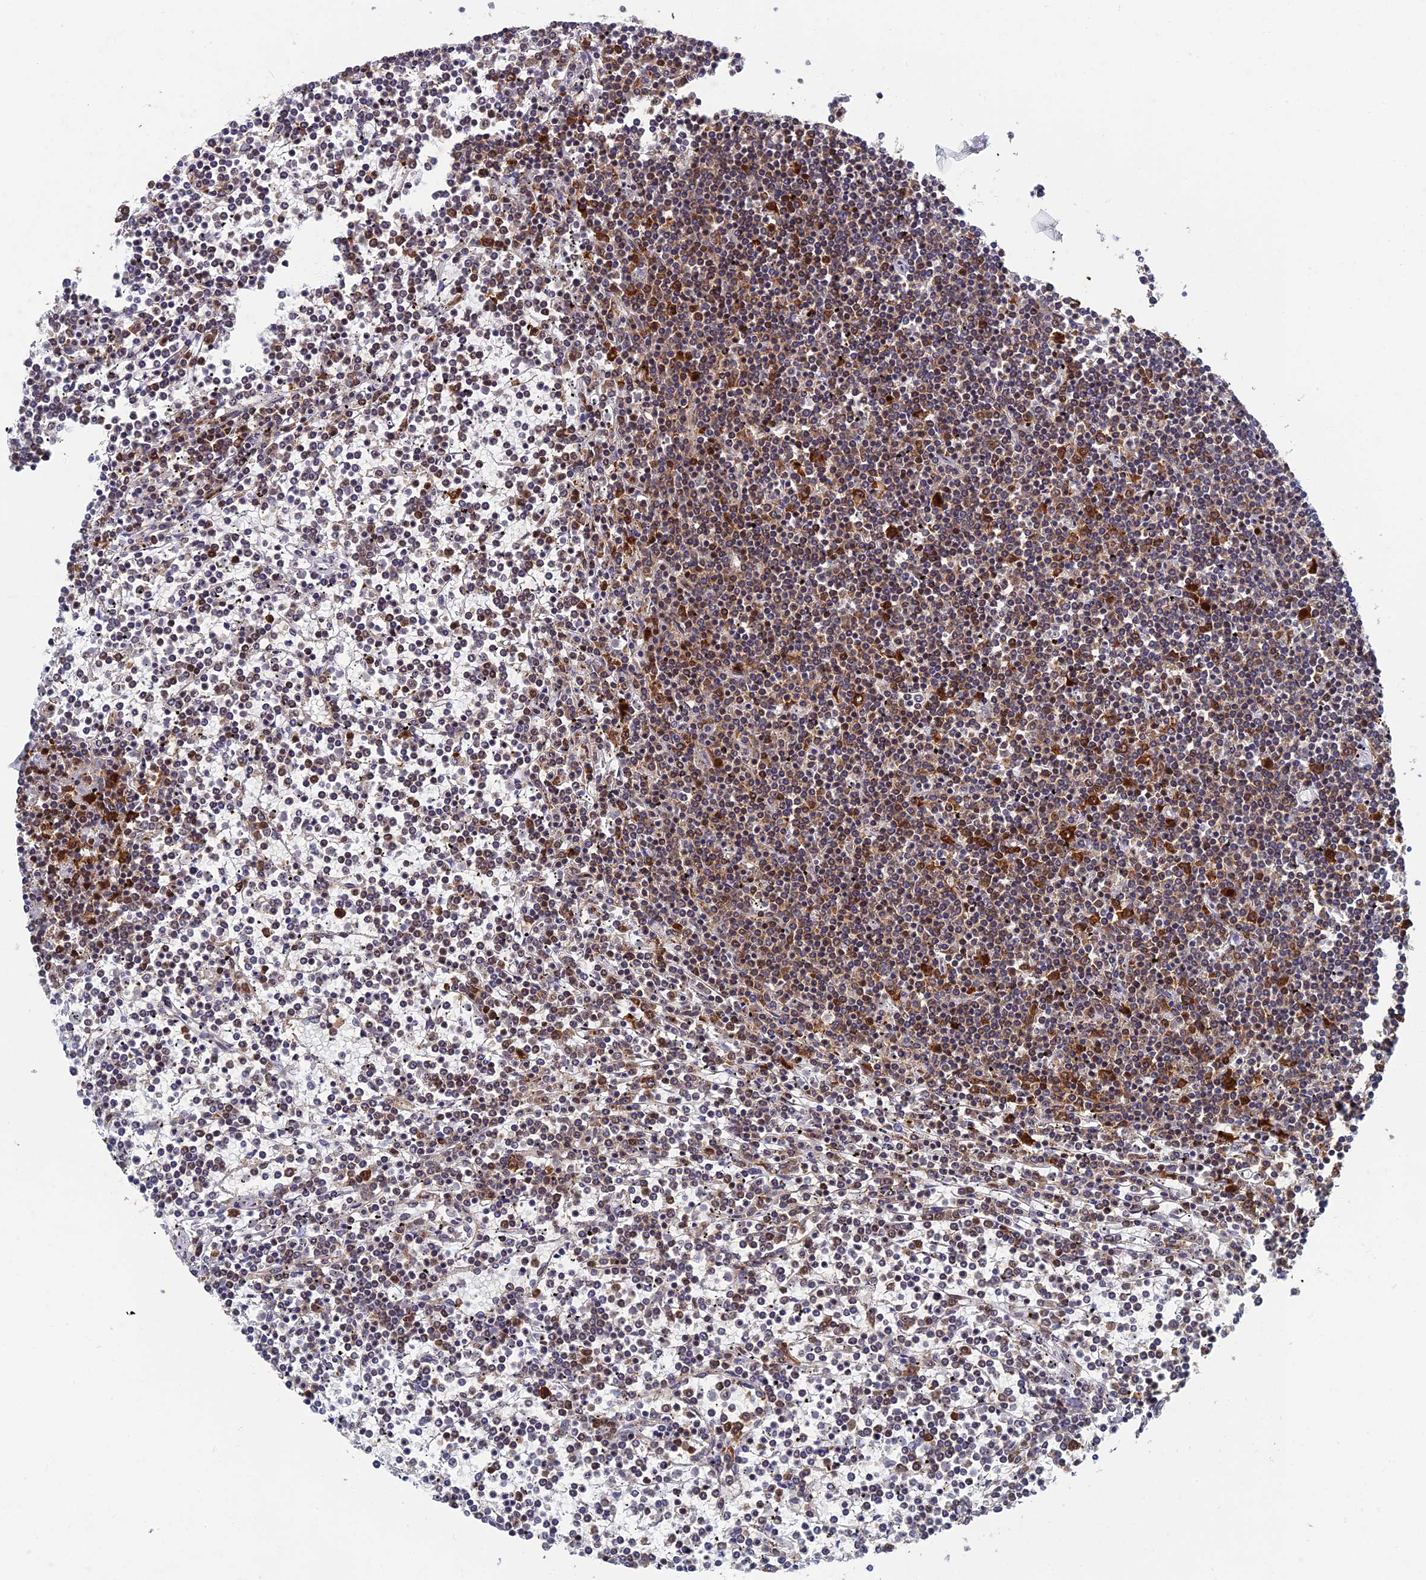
{"staining": {"intensity": "strong", "quantity": "<25%", "location": "cytoplasmic/membranous,nuclear"}, "tissue": "lymphoma", "cell_type": "Tumor cells", "image_type": "cancer", "snomed": [{"axis": "morphology", "description": "Malignant lymphoma, non-Hodgkin's type, Low grade"}, {"axis": "topography", "description": "Spleen"}], "caption": "Protein expression by immunohistochemistry (IHC) exhibits strong cytoplasmic/membranous and nuclear staining in about <25% of tumor cells in lymphoma. (DAB IHC with brightfield microscopy, high magnification).", "gene": "YBX1", "patient": {"sex": "female", "age": 19}}